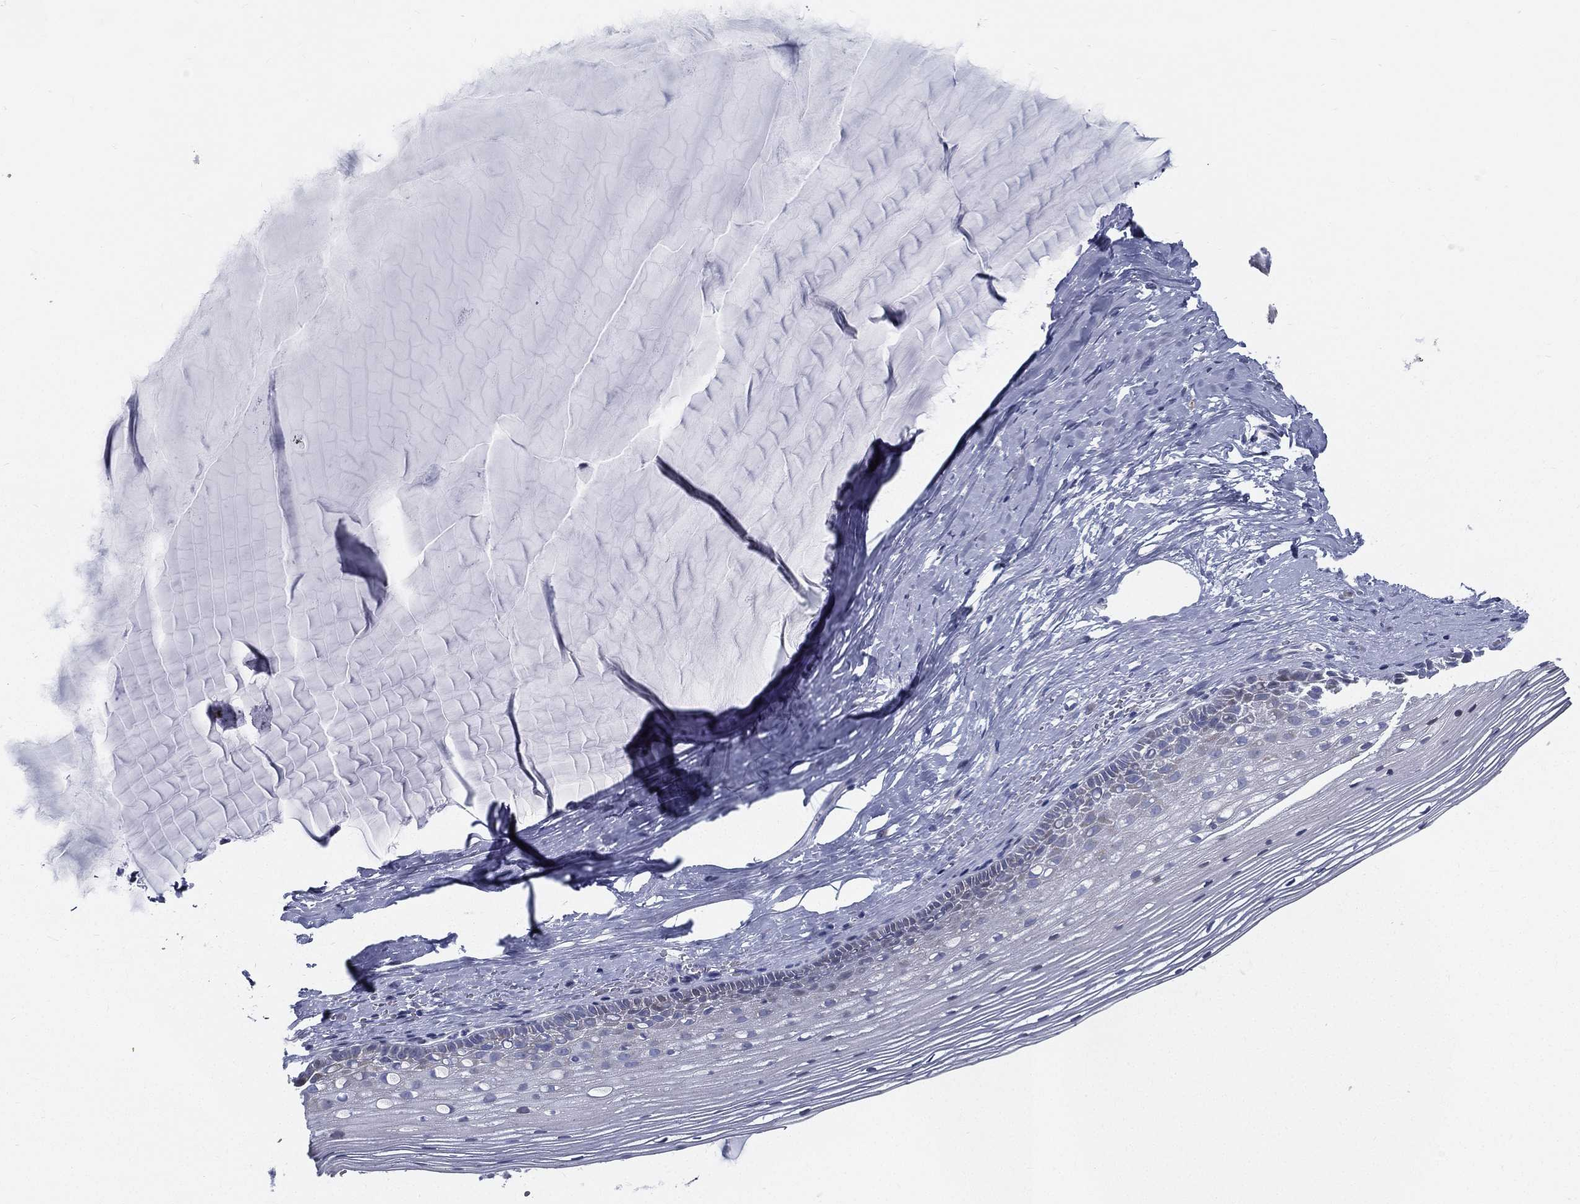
{"staining": {"intensity": "negative", "quantity": "none", "location": "none"}, "tissue": "cervix", "cell_type": "Glandular cells", "image_type": "normal", "snomed": [{"axis": "morphology", "description": "Normal tissue, NOS"}, {"axis": "topography", "description": "Cervix"}], "caption": "The histopathology image exhibits no staining of glandular cells in benign cervix. (DAB (3,3'-diaminobenzidine) immunohistochemistry (IHC), high magnification).", "gene": "SPPL2C", "patient": {"sex": "female", "age": 40}}